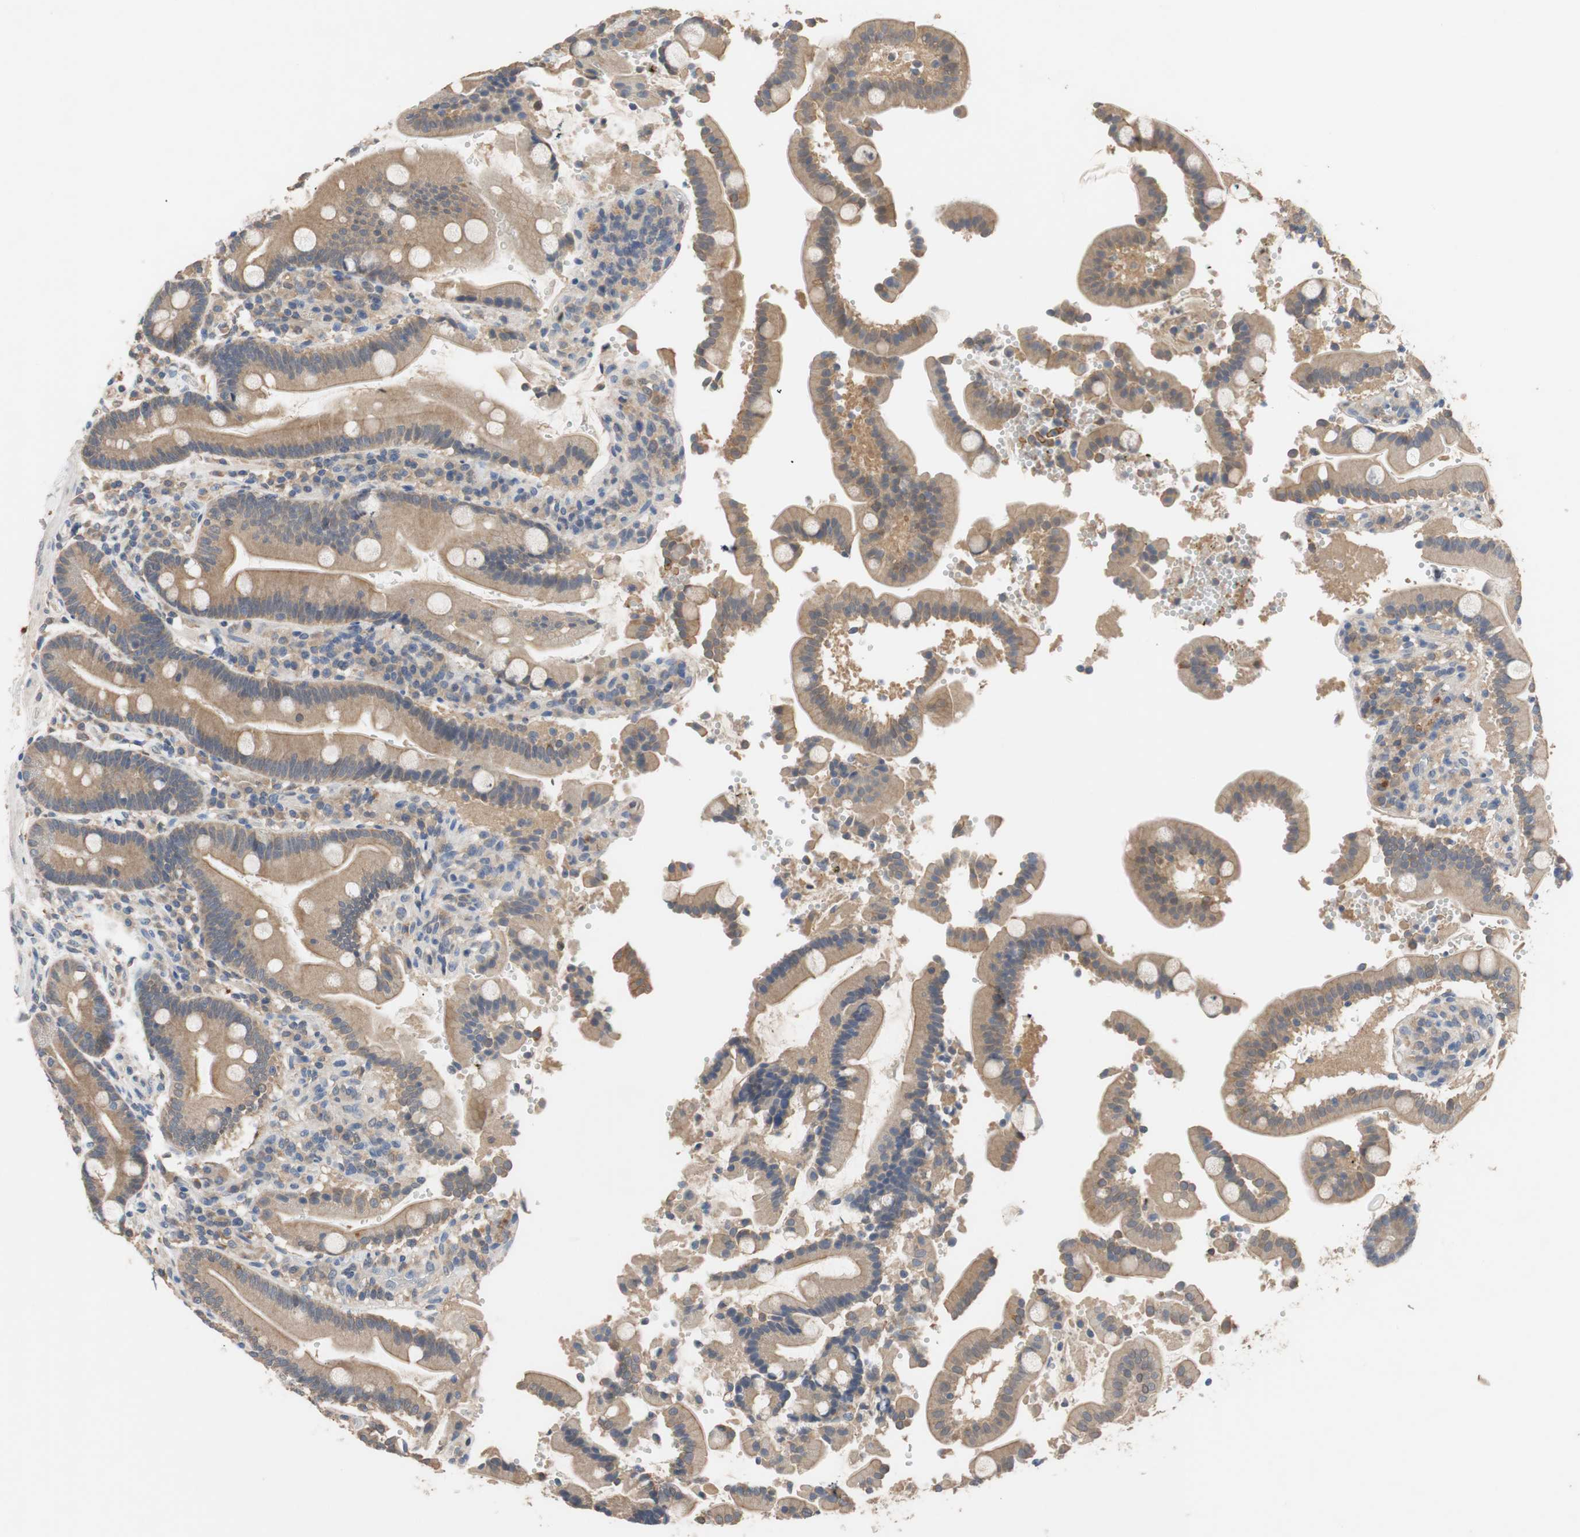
{"staining": {"intensity": "moderate", "quantity": ">75%", "location": "cytoplasmic/membranous"}, "tissue": "duodenum", "cell_type": "Glandular cells", "image_type": "normal", "snomed": [{"axis": "morphology", "description": "Normal tissue, NOS"}, {"axis": "topography", "description": "Small intestine, NOS"}], "caption": "An immunohistochemistry image of normal tissue is shown. Protein staining in brown highlights moderate cytoplasmic/membranous positivity in duodenum within glandular cells. The protein is stained brown, and the nuclei are stained in blue (DAB IHC with brightfield microscopy, high magnification).", "gene": "ADAP1", "patient": {"sex": "female", "age": 71}}